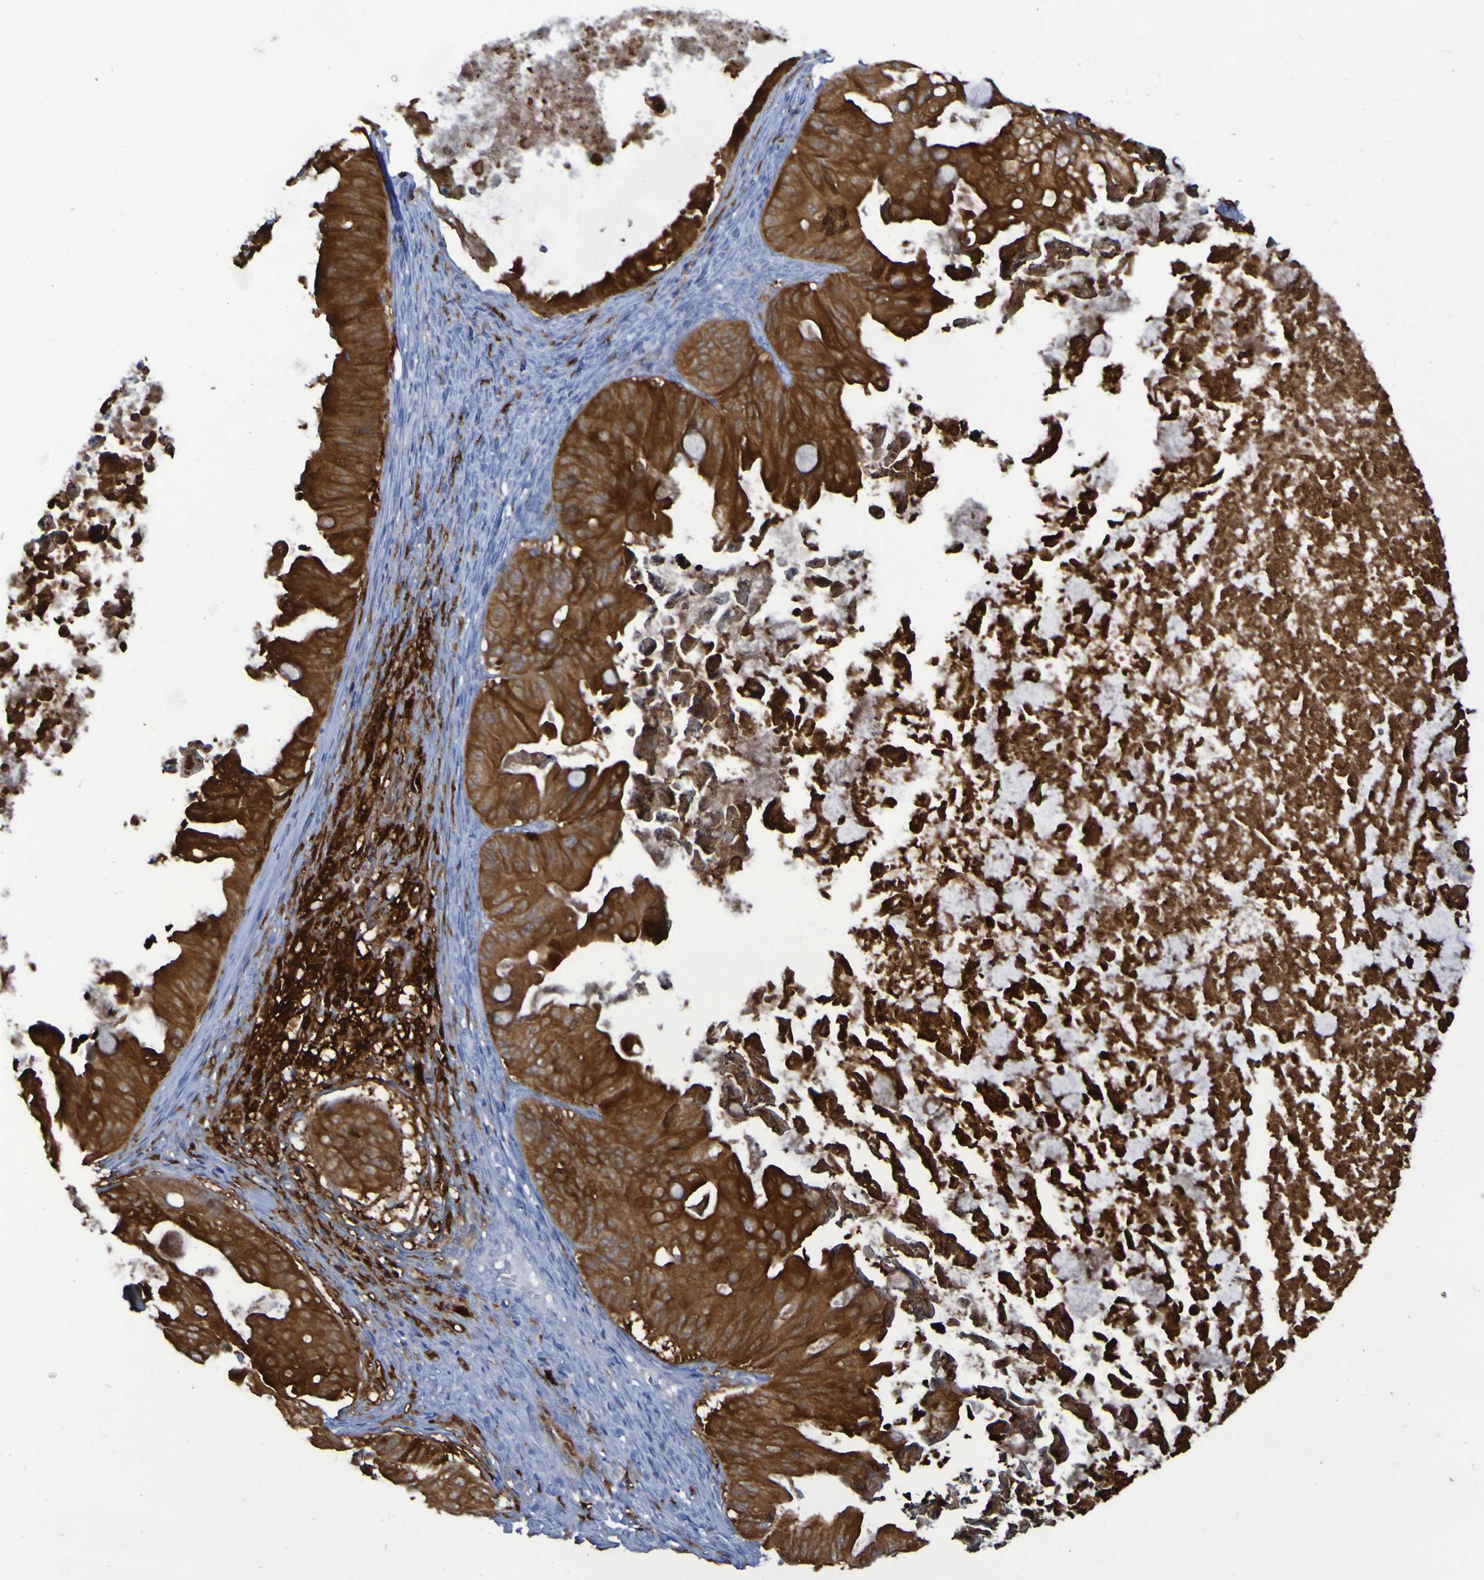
{"staining": {"intensity": "strong", "quantity": ">75%", "location": "cytoplasmic/membranous"}, "tissue": "ovarian cancer", "cell_type": "Tumor cells", "image_type": "cancer", "snomed": [{"axis": "morphology", "description": "Cystadenocarcinoma, mucinous, NOS"}, {"axis": "topography", "description": "Ovary"}], "caption": "About >75% of tumor cells in human ovarian mucinous cystadenocarcinoma reveal strong cytoplasmic/membranous protein staining as visualized by brown immunohistochemical staining.", "gene": "MPPE1", "patient": {"sex": "female", "age": 37}}